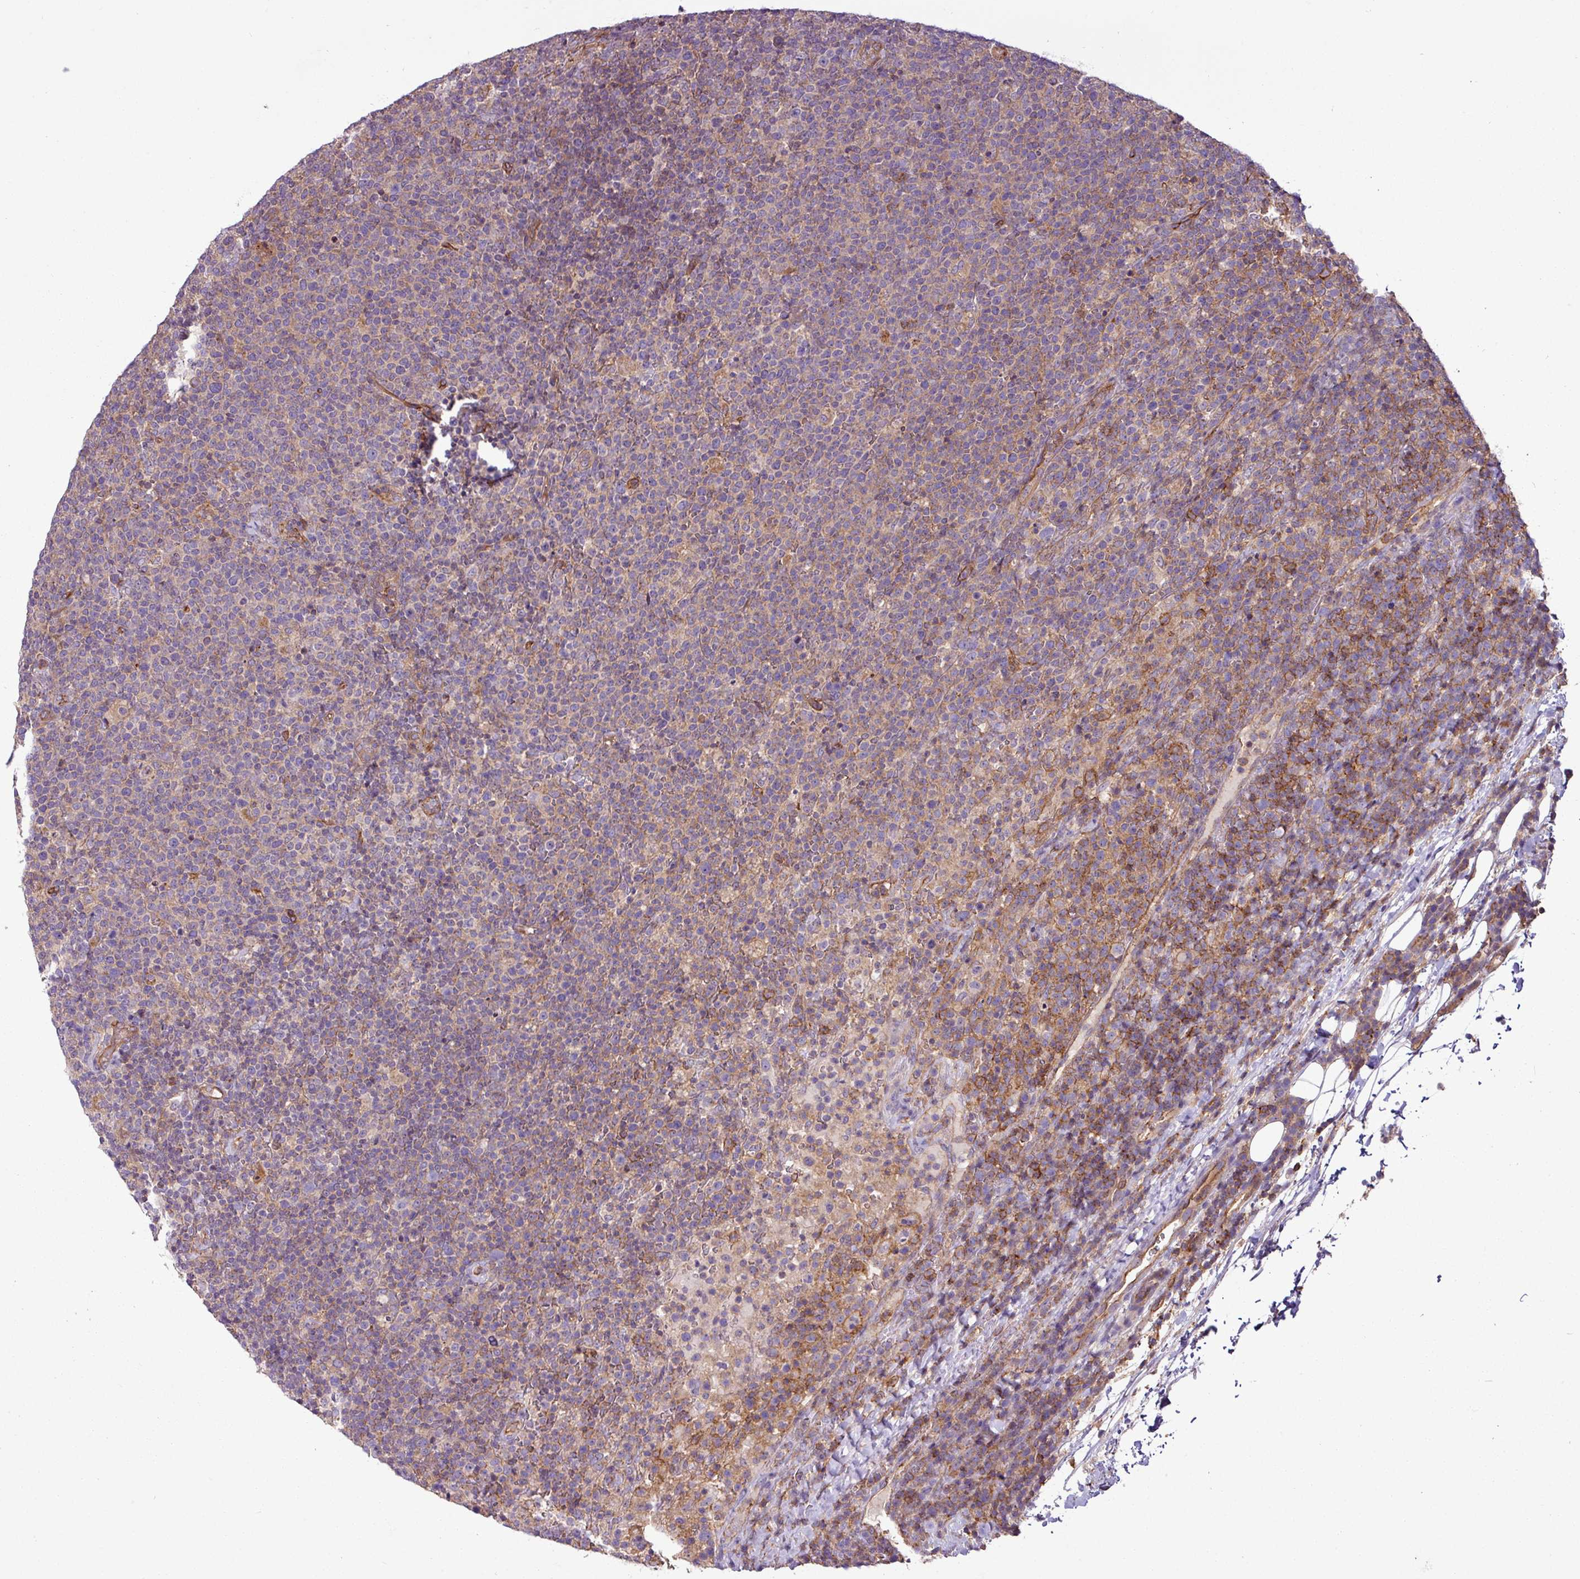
{"staining": {"intensity": "negative", "quantity": "none", "location": "none"}, "tissue": "lymphoma", "cell_type": "Tumor cells", "image_type": "cancer", "snomed": [{"axis": "morphology", "description": "Malignant lymphoma, non-Hodgkin's type, High grade"}, {"axis": "topography", "description": "Lymph node"}], "caption": "Protein analysis of lymphoma displays no significant positivity in tumor cells. The staining is performed using DAB brown chromogen with nuclei counter-stained in using hematoxylin.", "gene": "ZNF106", "patient": {"sex": "male", "age": 61}}